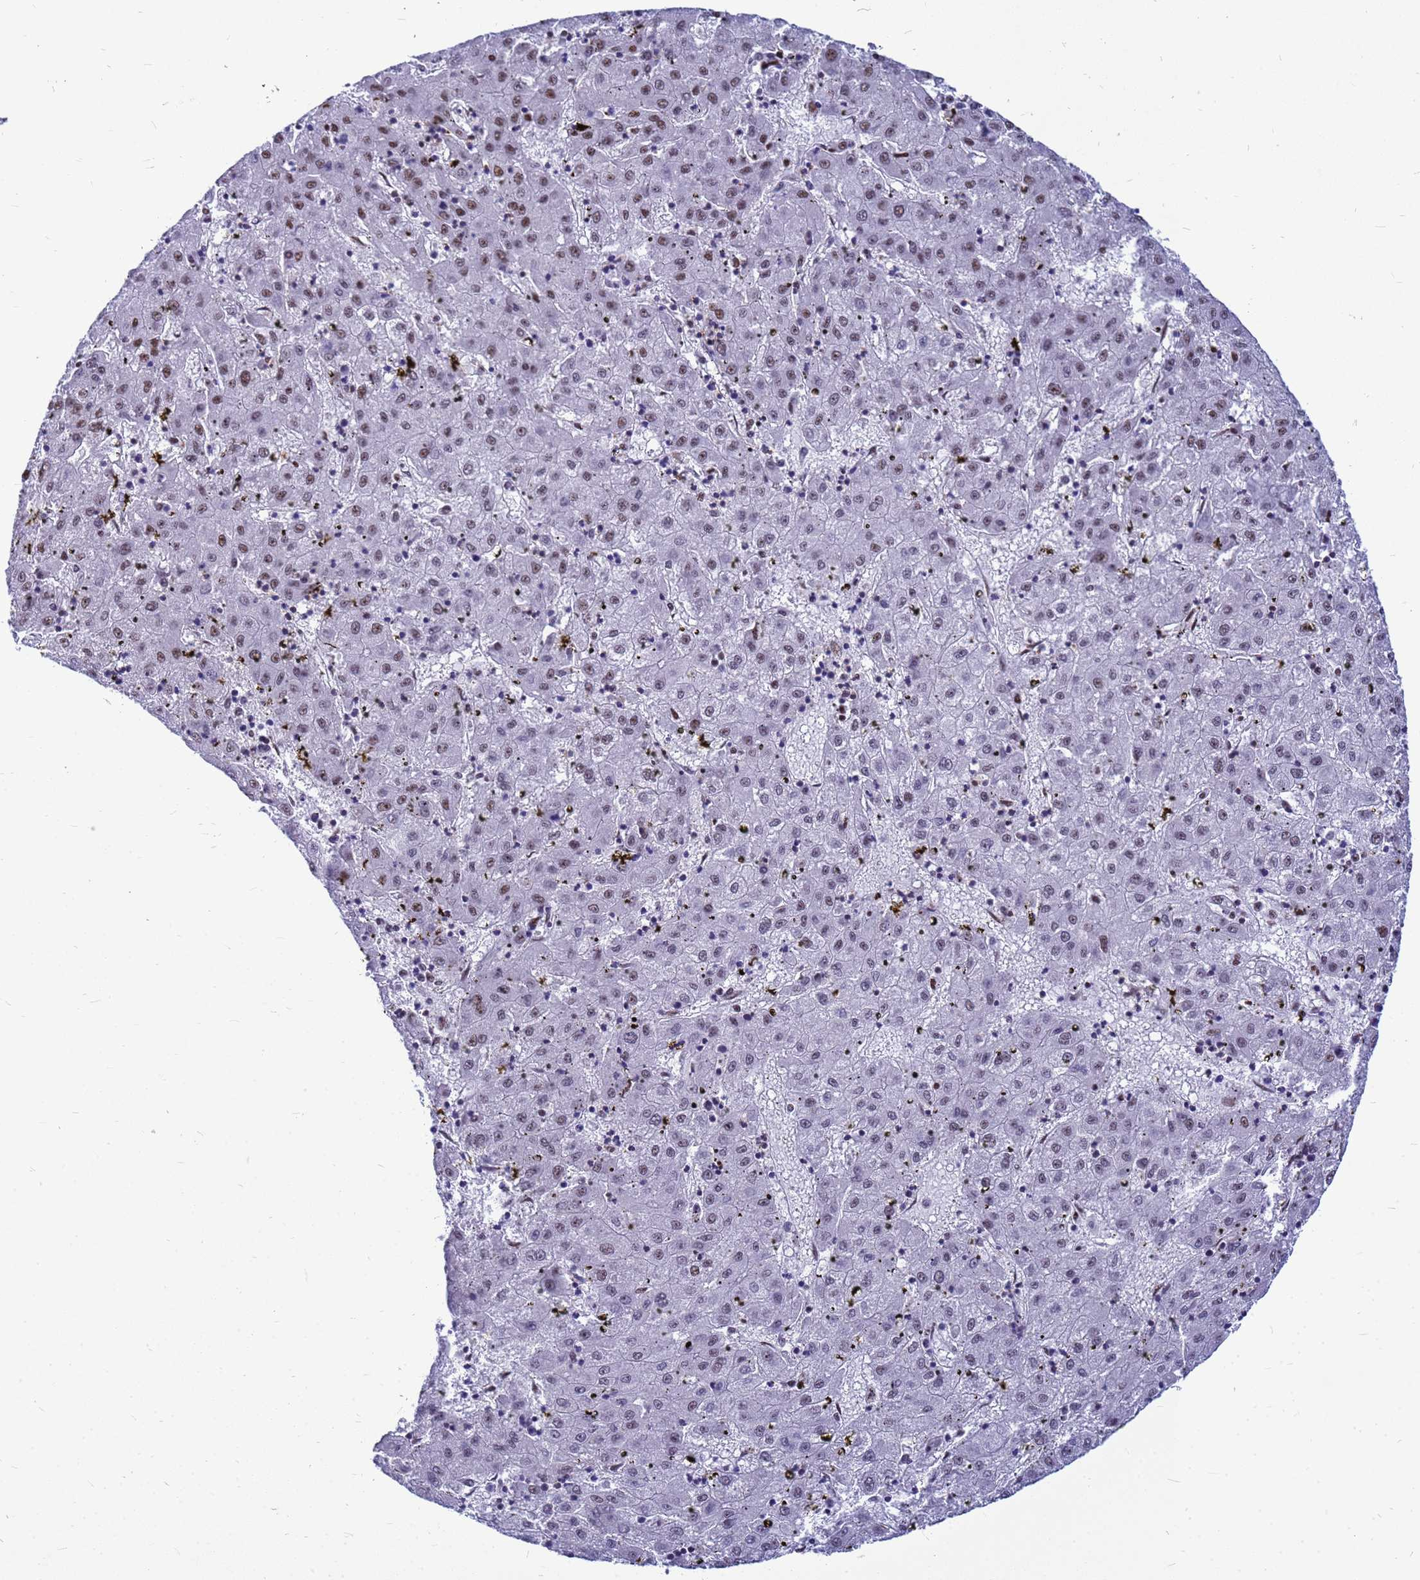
{"staining": {"intensity": "moderate", "quantity": "25%-75%", "location": "nuclear"}, "tissue": "liver cancer", "cell_type": "Tumor cells", "image_type": "cancer", "snomed": [{"axis": "morphology", "description": "Carcinoma, Hepatocellular, NOS"}, {"axis": "topography", "description": "Liver"}], "caption": "A medium amount of moderate nuclear expression is seen in approximately 25%-75% of tumor cells in liver cancer (hepatocellular carcinoma) tissue. The protein of interest is shown in brown color, while the nuclei are stained blue.", "gene": "SART3", "patient": {"sex": "male", "age": 72}}